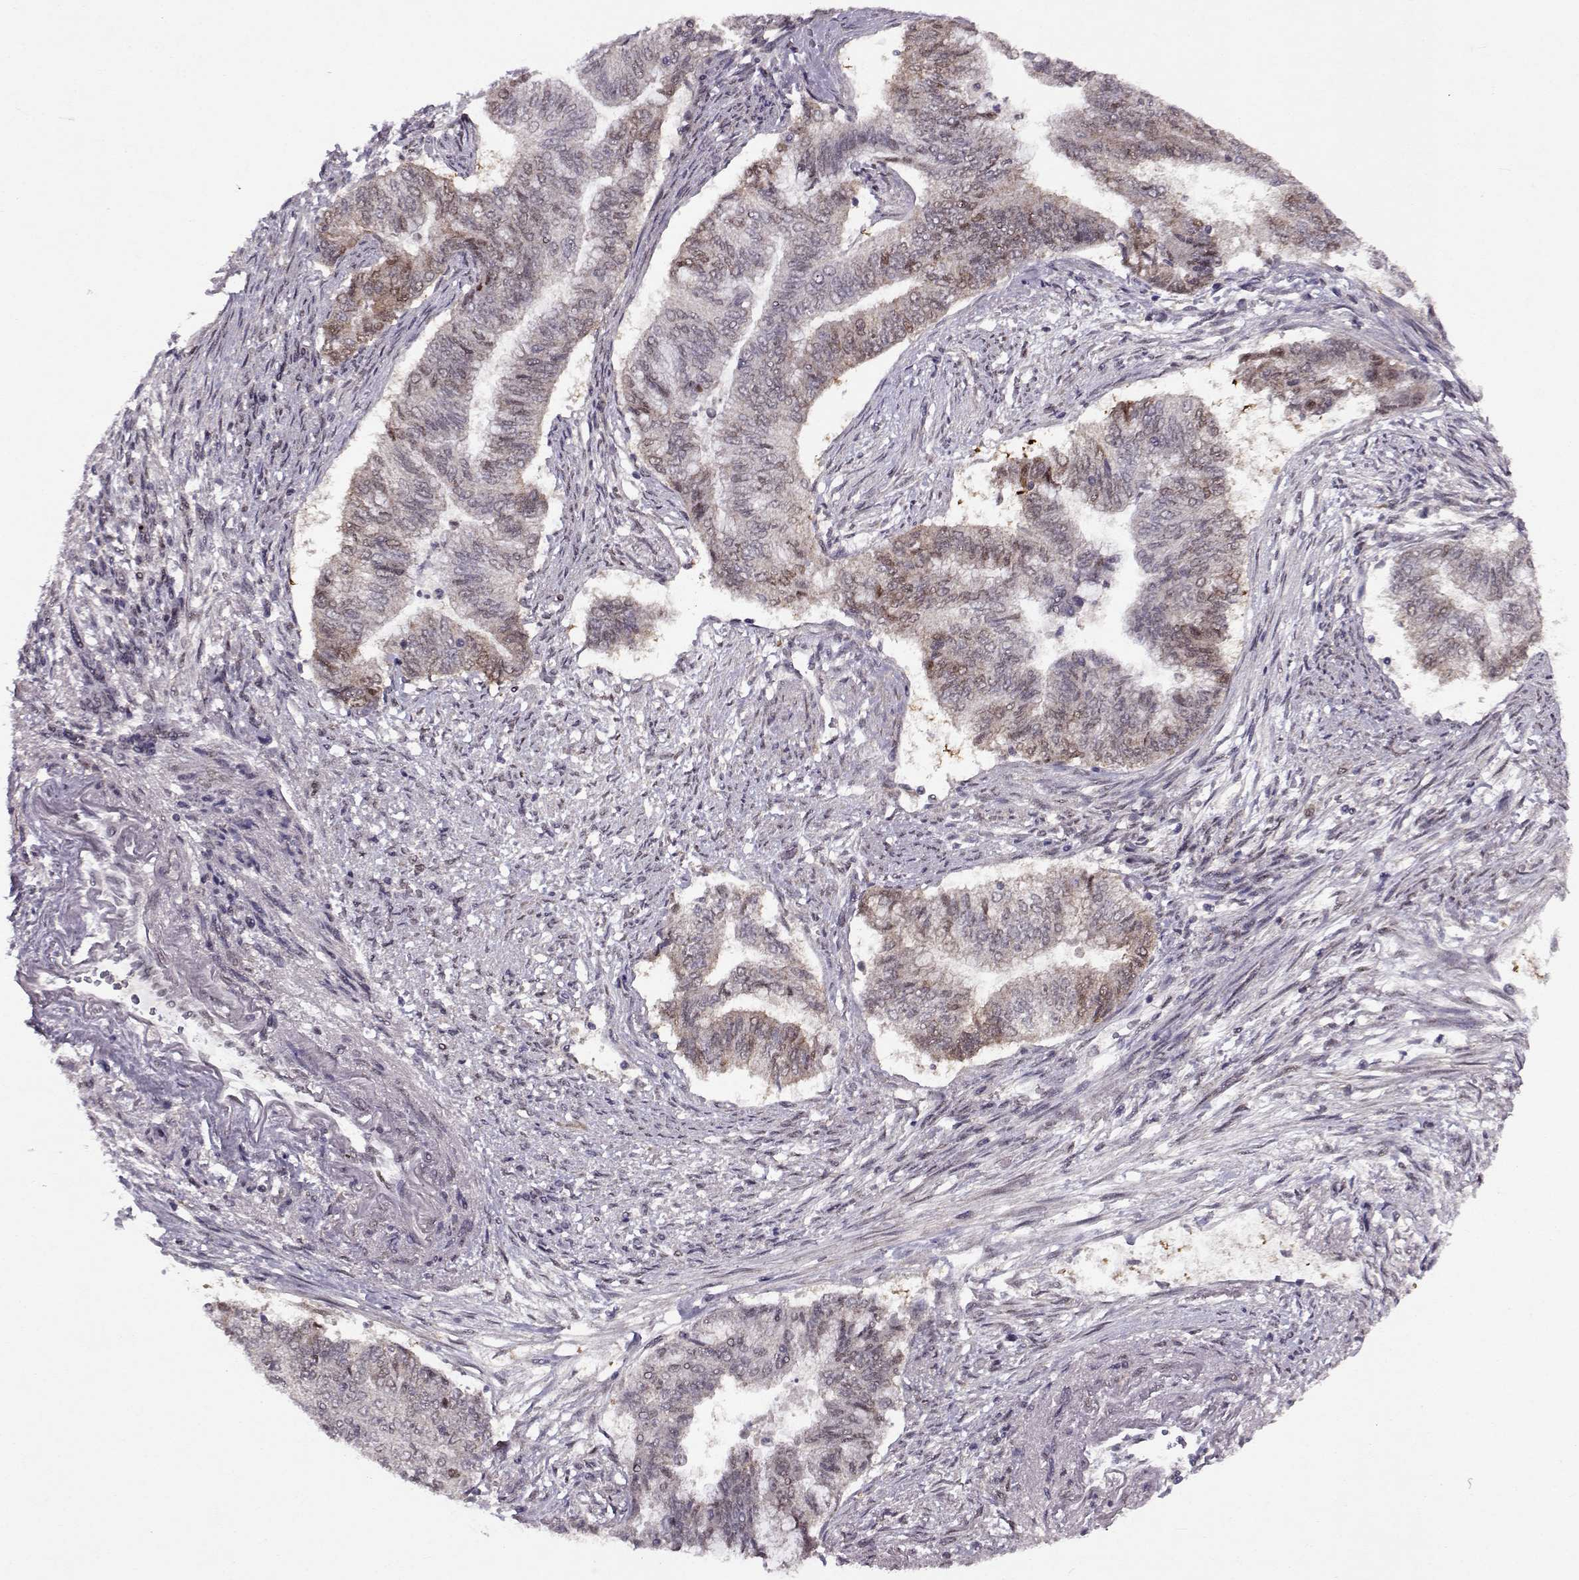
{"staining": {"intensity": "weak", "quantity": "25%-75%", "location": "cytoplasmic/membranous,nuclear"}, "tissue": "endometrial cancer", "cell_type": "Tumor cells", "image_type": "cancer", "snomed": [{"axis": "morphology", "description": "Adenocarcinoma, NOS"}, {"axis": "topography", "description": "Endometrium"}], "caption": "IHC (DAB (3,3'-diaminobenzidine)) staining of endometrial adenocarcinoma reveals weak cytoplasmic/membranous and nuclear protein staining in approximately 25%-75% of tumor cells.", "gene": "CDK4", "patient": {"sex": "female", "age": 65}}